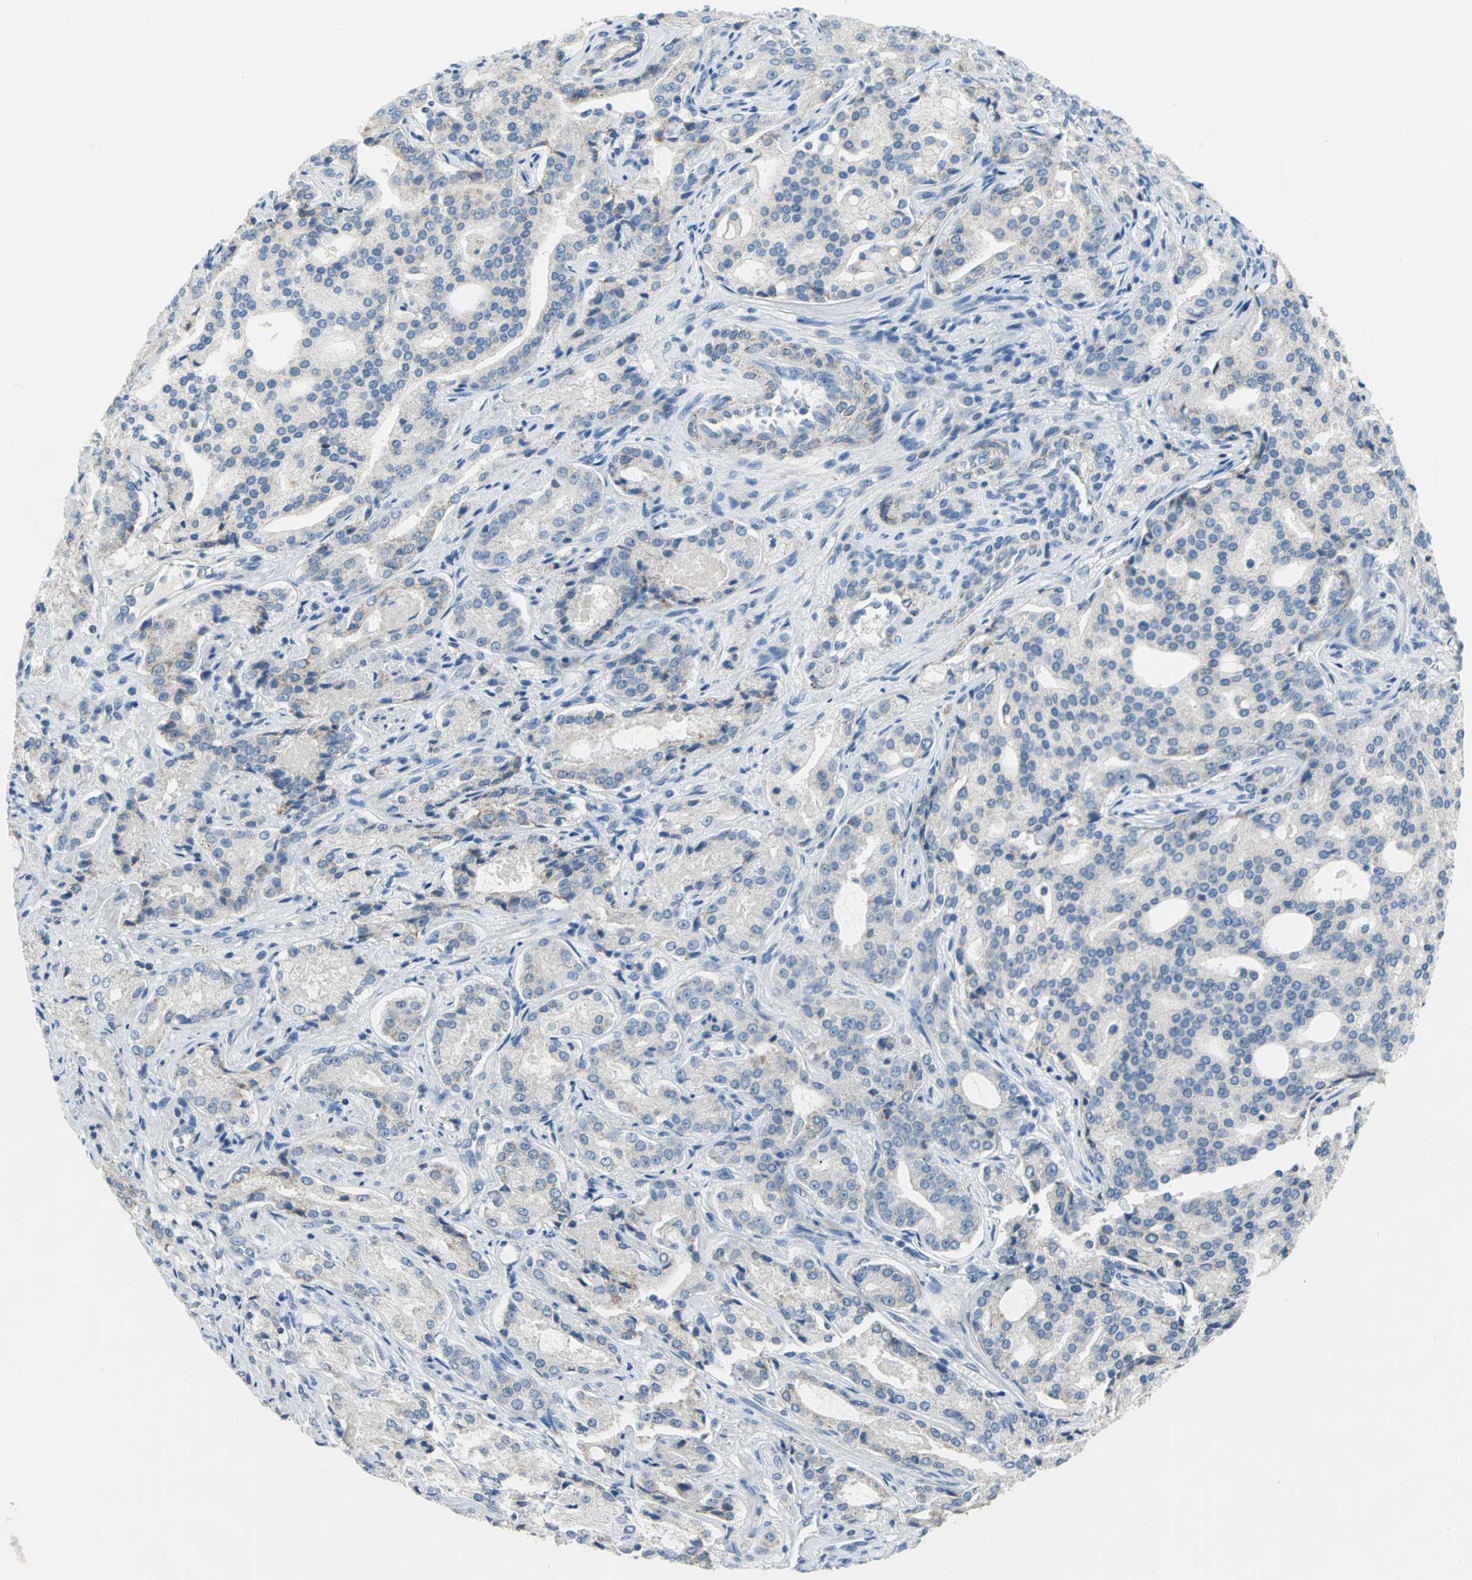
{"staining": {"intensity": "weak", "quantity": "<25%", "location": "cytoplasmic/membranous"}, "tissue": "prostate cancer", "cell_type": "Tumor cells", "image_type": "cancer", "snomed": [{"axis": "morphology", "description": "Adenocarcinoma, High grade"}, {"axis": "topography", "description": "Prostate"}], "caption": "The micrograph exhibits no significant staining in tumor cells of adenocarcinoma (high-grade) (prostate).", "gene": "MUC4", "patient": {"sex": "male", "age": 72}}